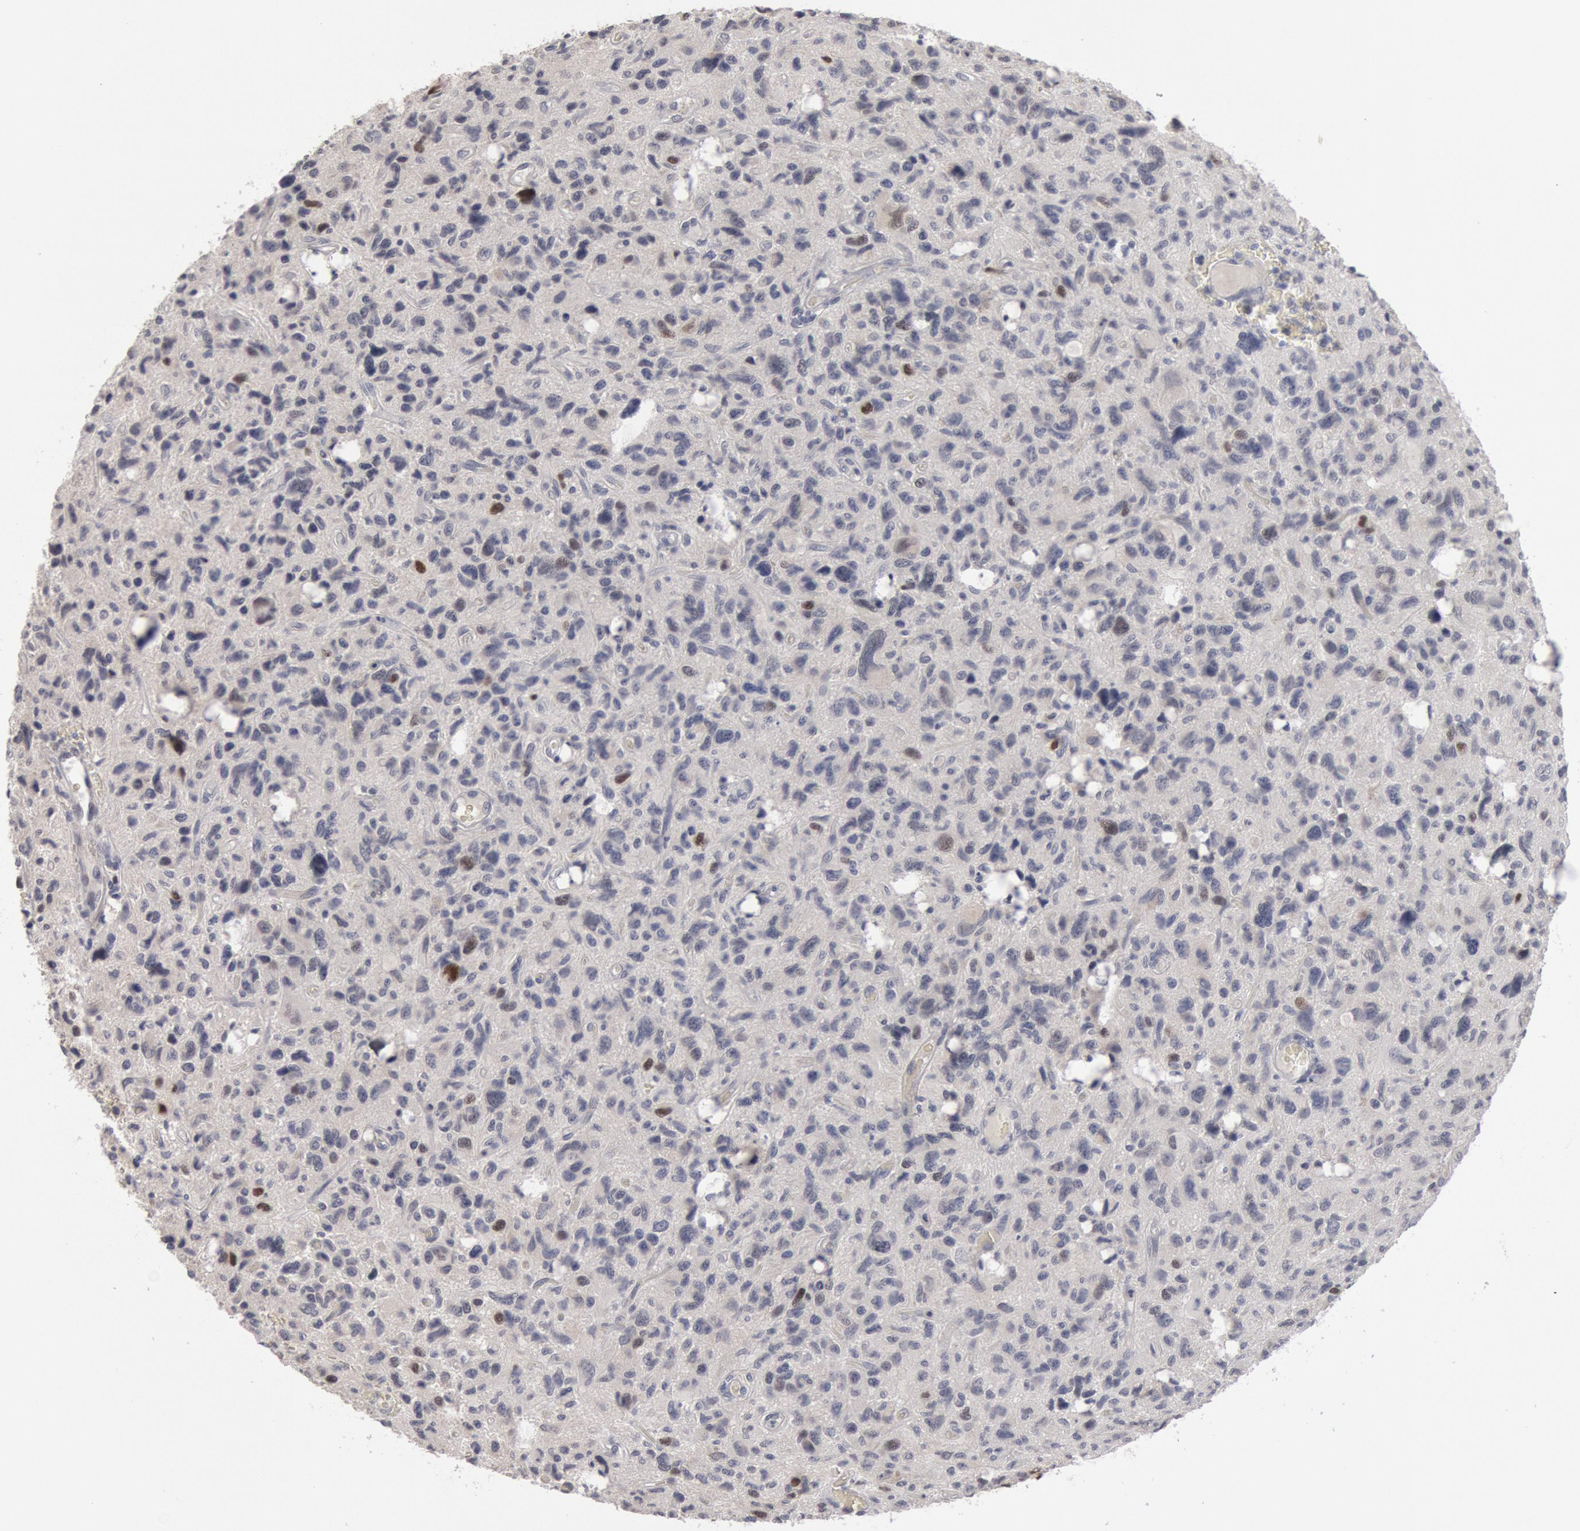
{"staining": {"intensity": "weak", "quantity": "<25%", "location": "nuclear"}, "tissue": "glioma", "cell_type": "Tumor cells", "image_type": "cancer", "snomed": [{"axis": "morphology", "description": "Glioma, malignant, High grade"}, {"axis": "topography", "description": "Brain"}], "caption": "Tumor cells are negative for brown protein staining in malignant high-grade glioma.", "gene": "WDHD1", "patient": {"sex": "female", "age": 60}}